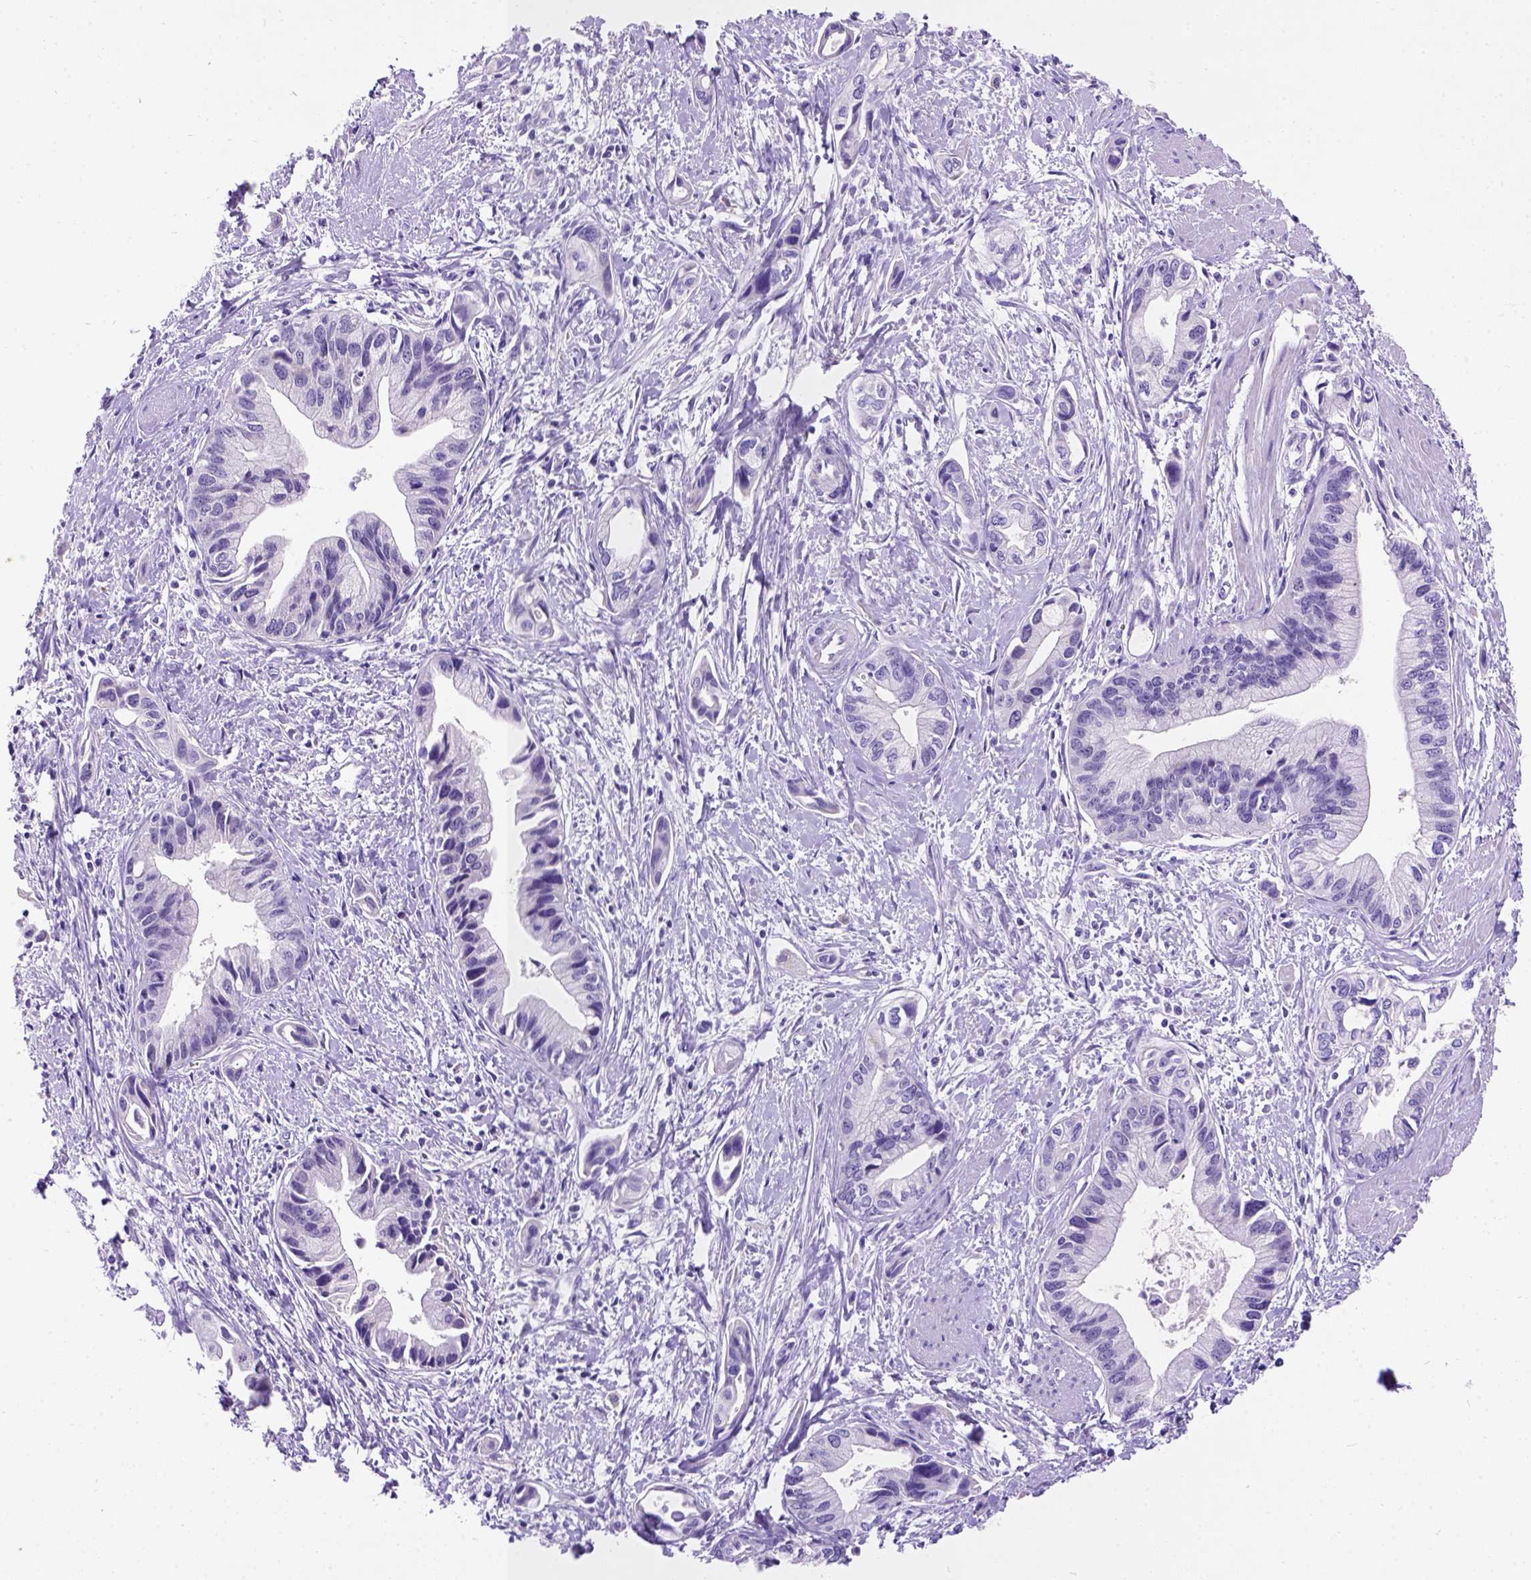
{"staining": {"intensity": "negative", "quantity": "none", "location": "none"}, "tissue": "pancreatic cancer", "cell_type": "Tumor cells", "image_type": "cancer", "snomed": [{"axis": "morphology", "description": "Adenocarcinoma, NOS"}, {"axis": "topography", "description": "Pancreas"}], "caption": "DAB (3,3'-diaminobenzidine) immunohistochemical staining of adenocarcinoma (pancreatic) displays no significant expression in tumor cells. (Brightfield microscopy of DAB immunohistochemistry at high magnification).", "gene": "FAM81B", "patient": {"sex": "female", "age": 61}}